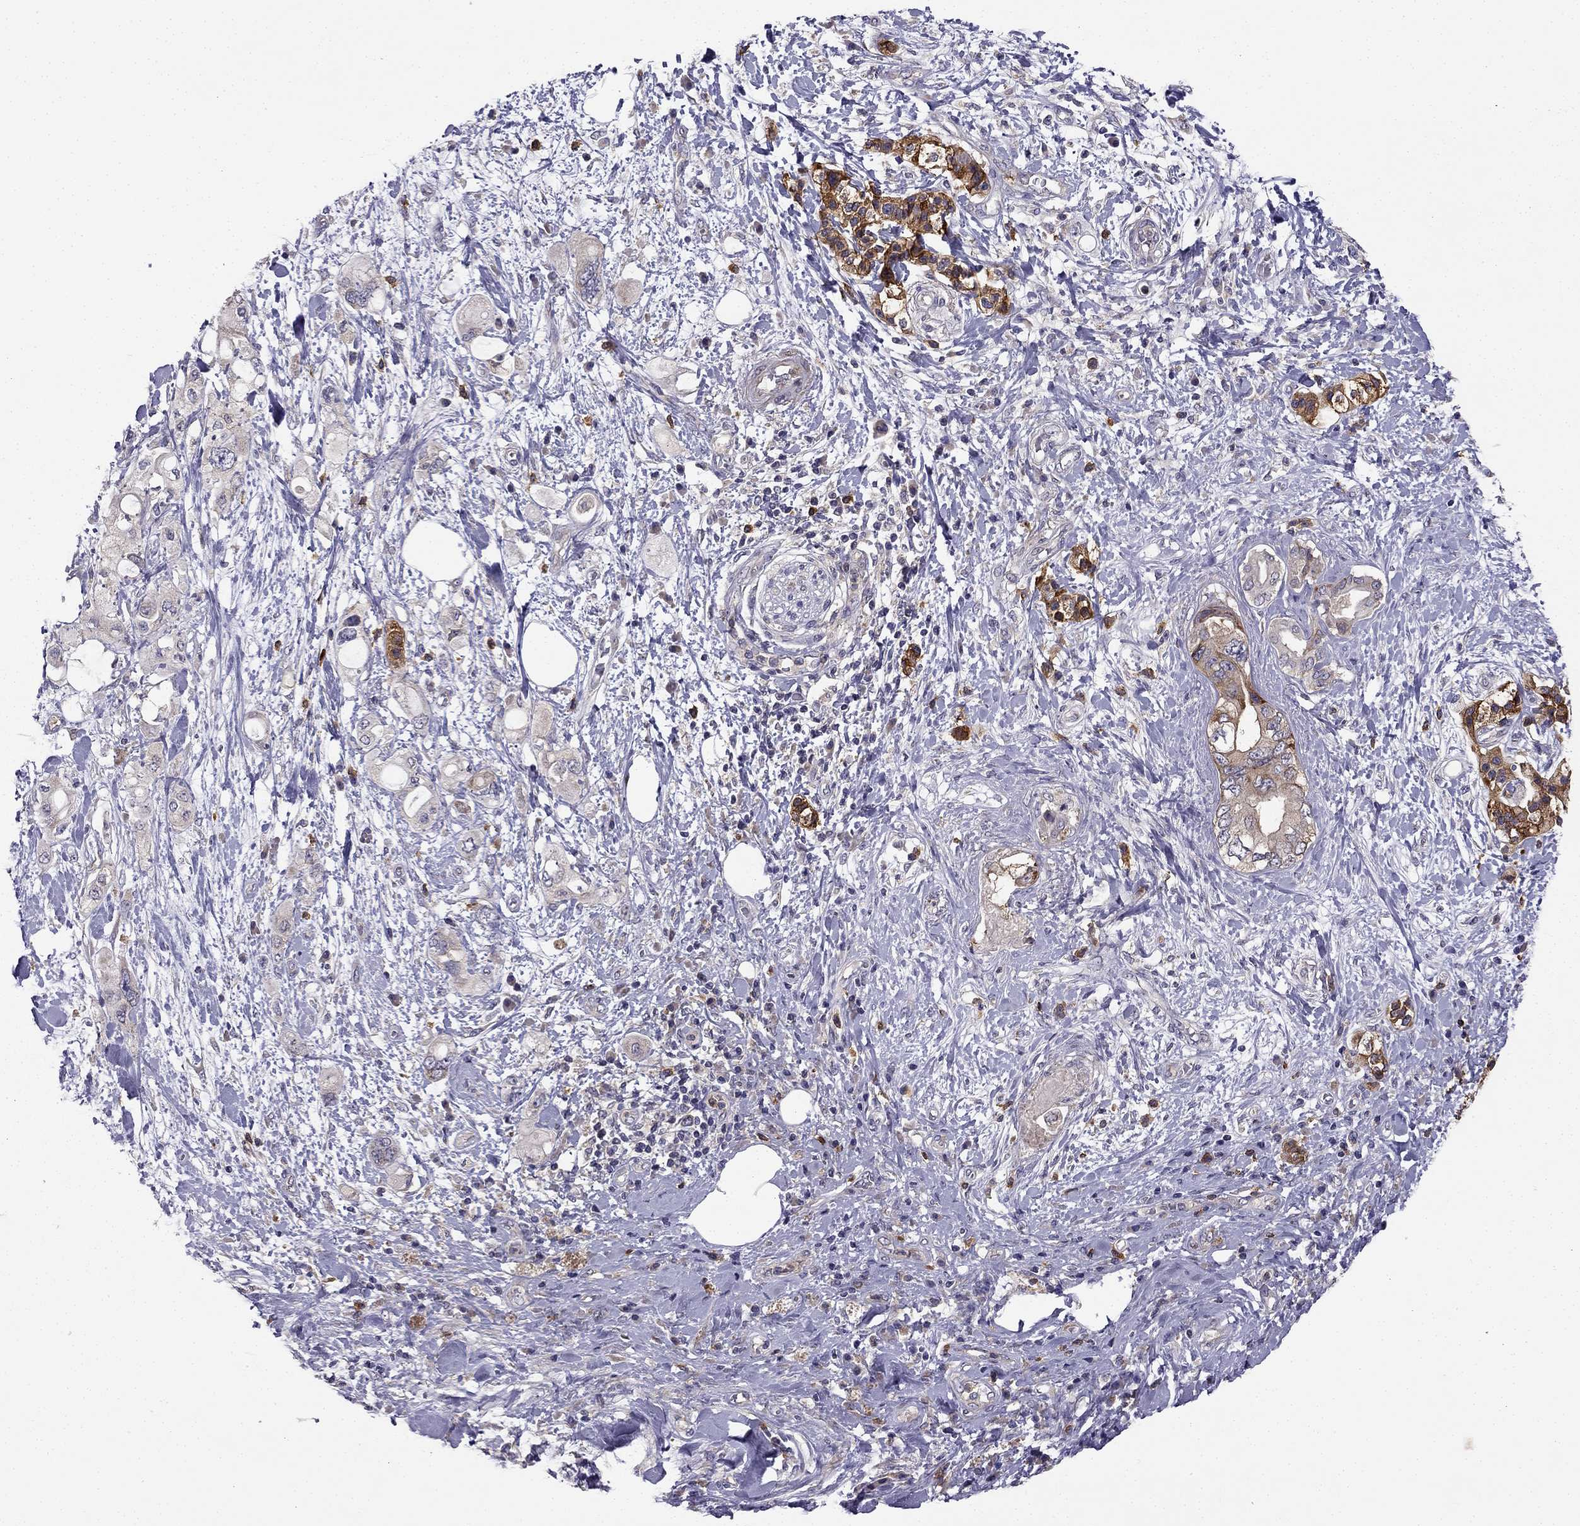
{"staining": {"intensity": "moderate", "quantity": "25%-75%", "location": "cytoplasmic/membranous"}, "tissue": "pancreatic cancer", "cell_type": "Tumor cells", "image_type": "cancer", "snomed": [{"axis": "morphology", "description": "Adenocarcinoma, NOS"}, {"axis": "topography", "description": "Pancreas"}], "caption": "Moderate cytoplasmic/membranous protein staining is identified in approximately 25%-75% of tumor cells in pancreatic adenocarcinoma.", "gene": "STXBP5", "patient": {"sex": "female", "age": 56}}